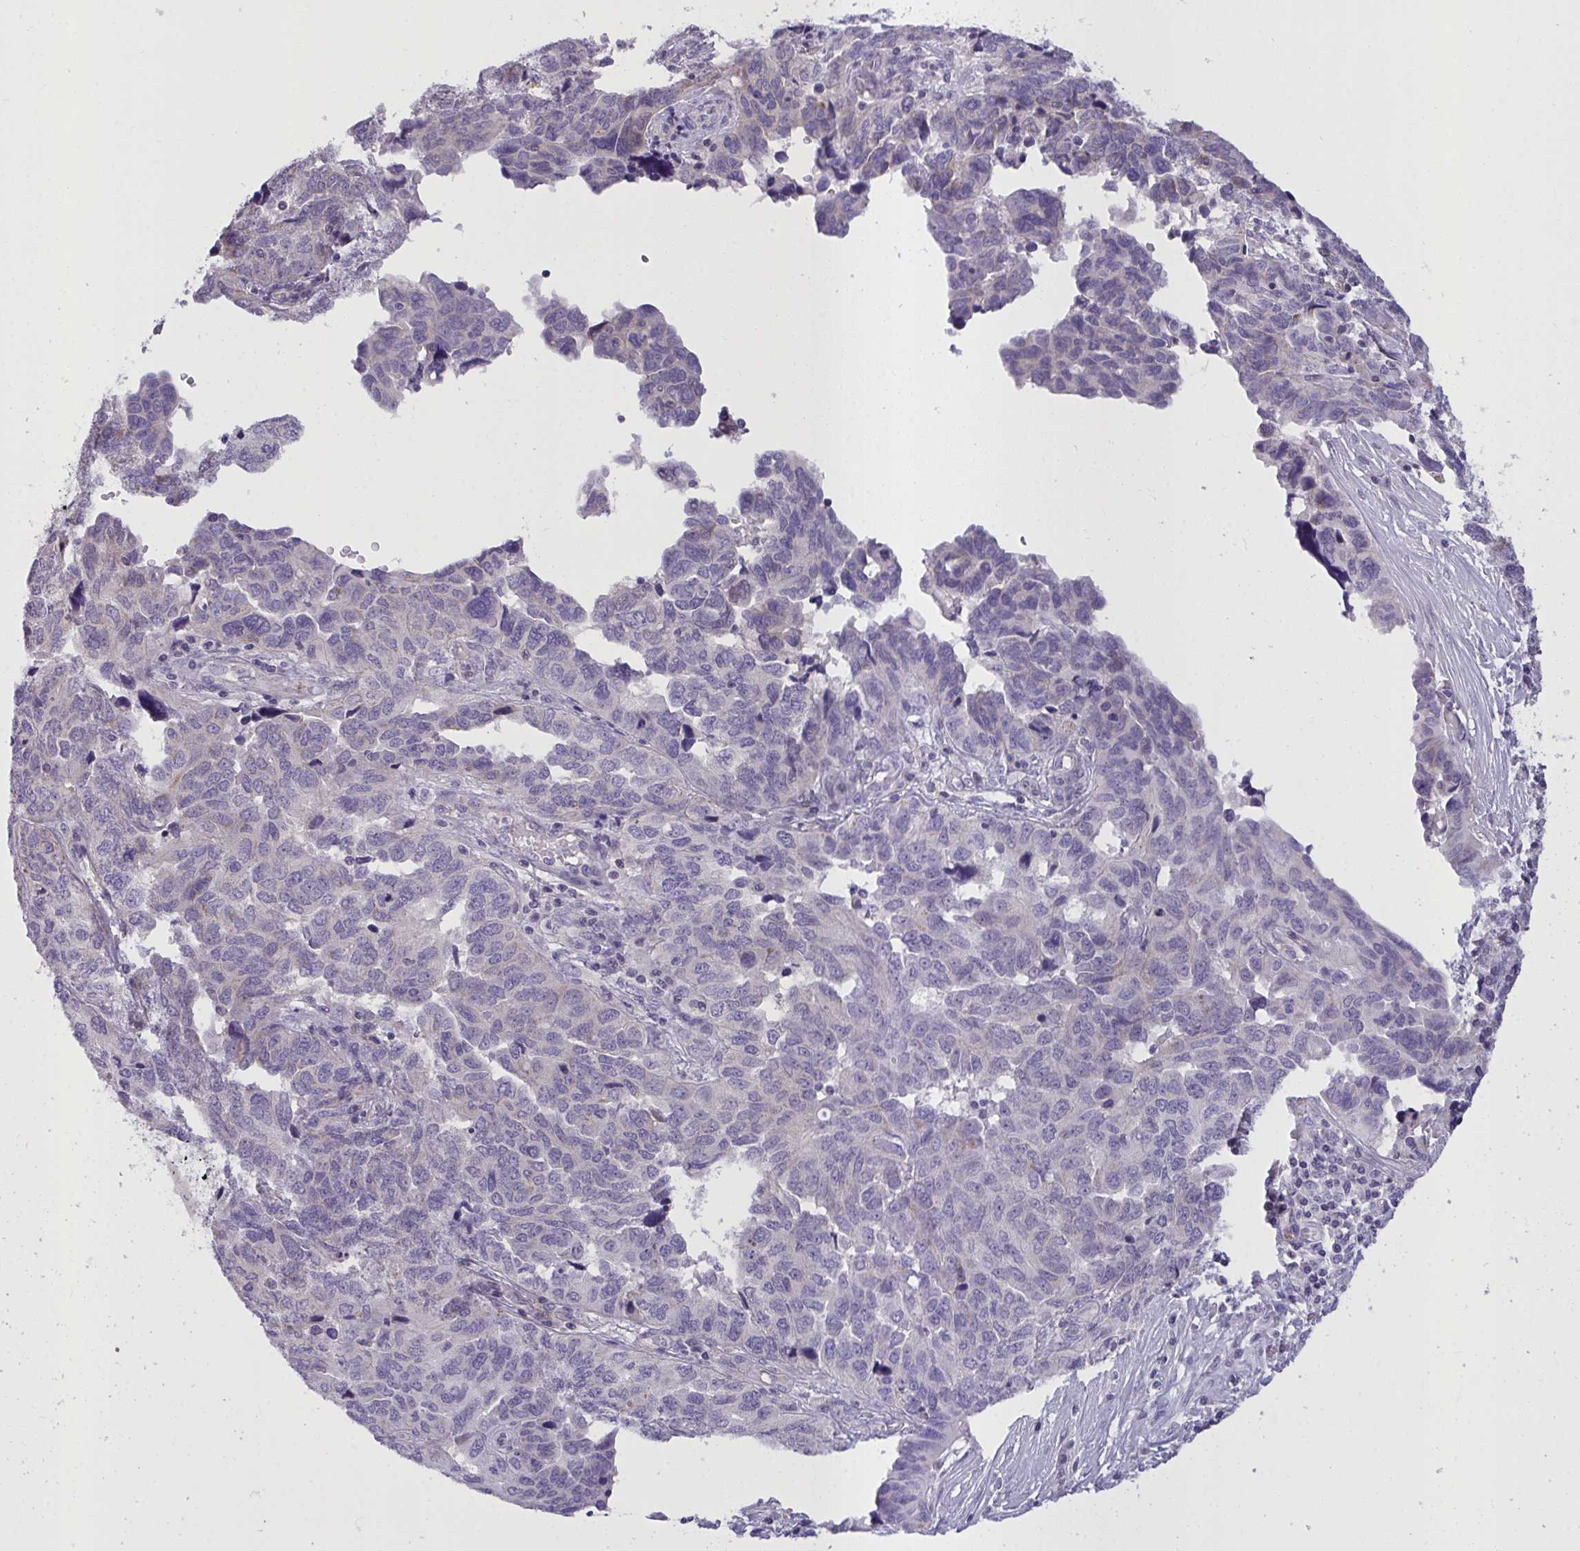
{"staining": {"intensity": "negative", "quantity": "none", "location": "none"}, "tissue": "ovarian cancer", "cell_type": "Tumor cells", "image_type": "cancer", "snomed": [{"axis": "morphology", "description": "Cystadenocarcinoma, serous, NOS"}, {"axis": "topography", "description": "Ovary"}], "caption": "A photomicrograph of human ovarian cancer (serous cystadenocarcinoma) is negative for staining in tumor cells. Nuclei are stained in blue.", "gene": "SEMA6B", "patient": {"sex": "female", "age": 64}}